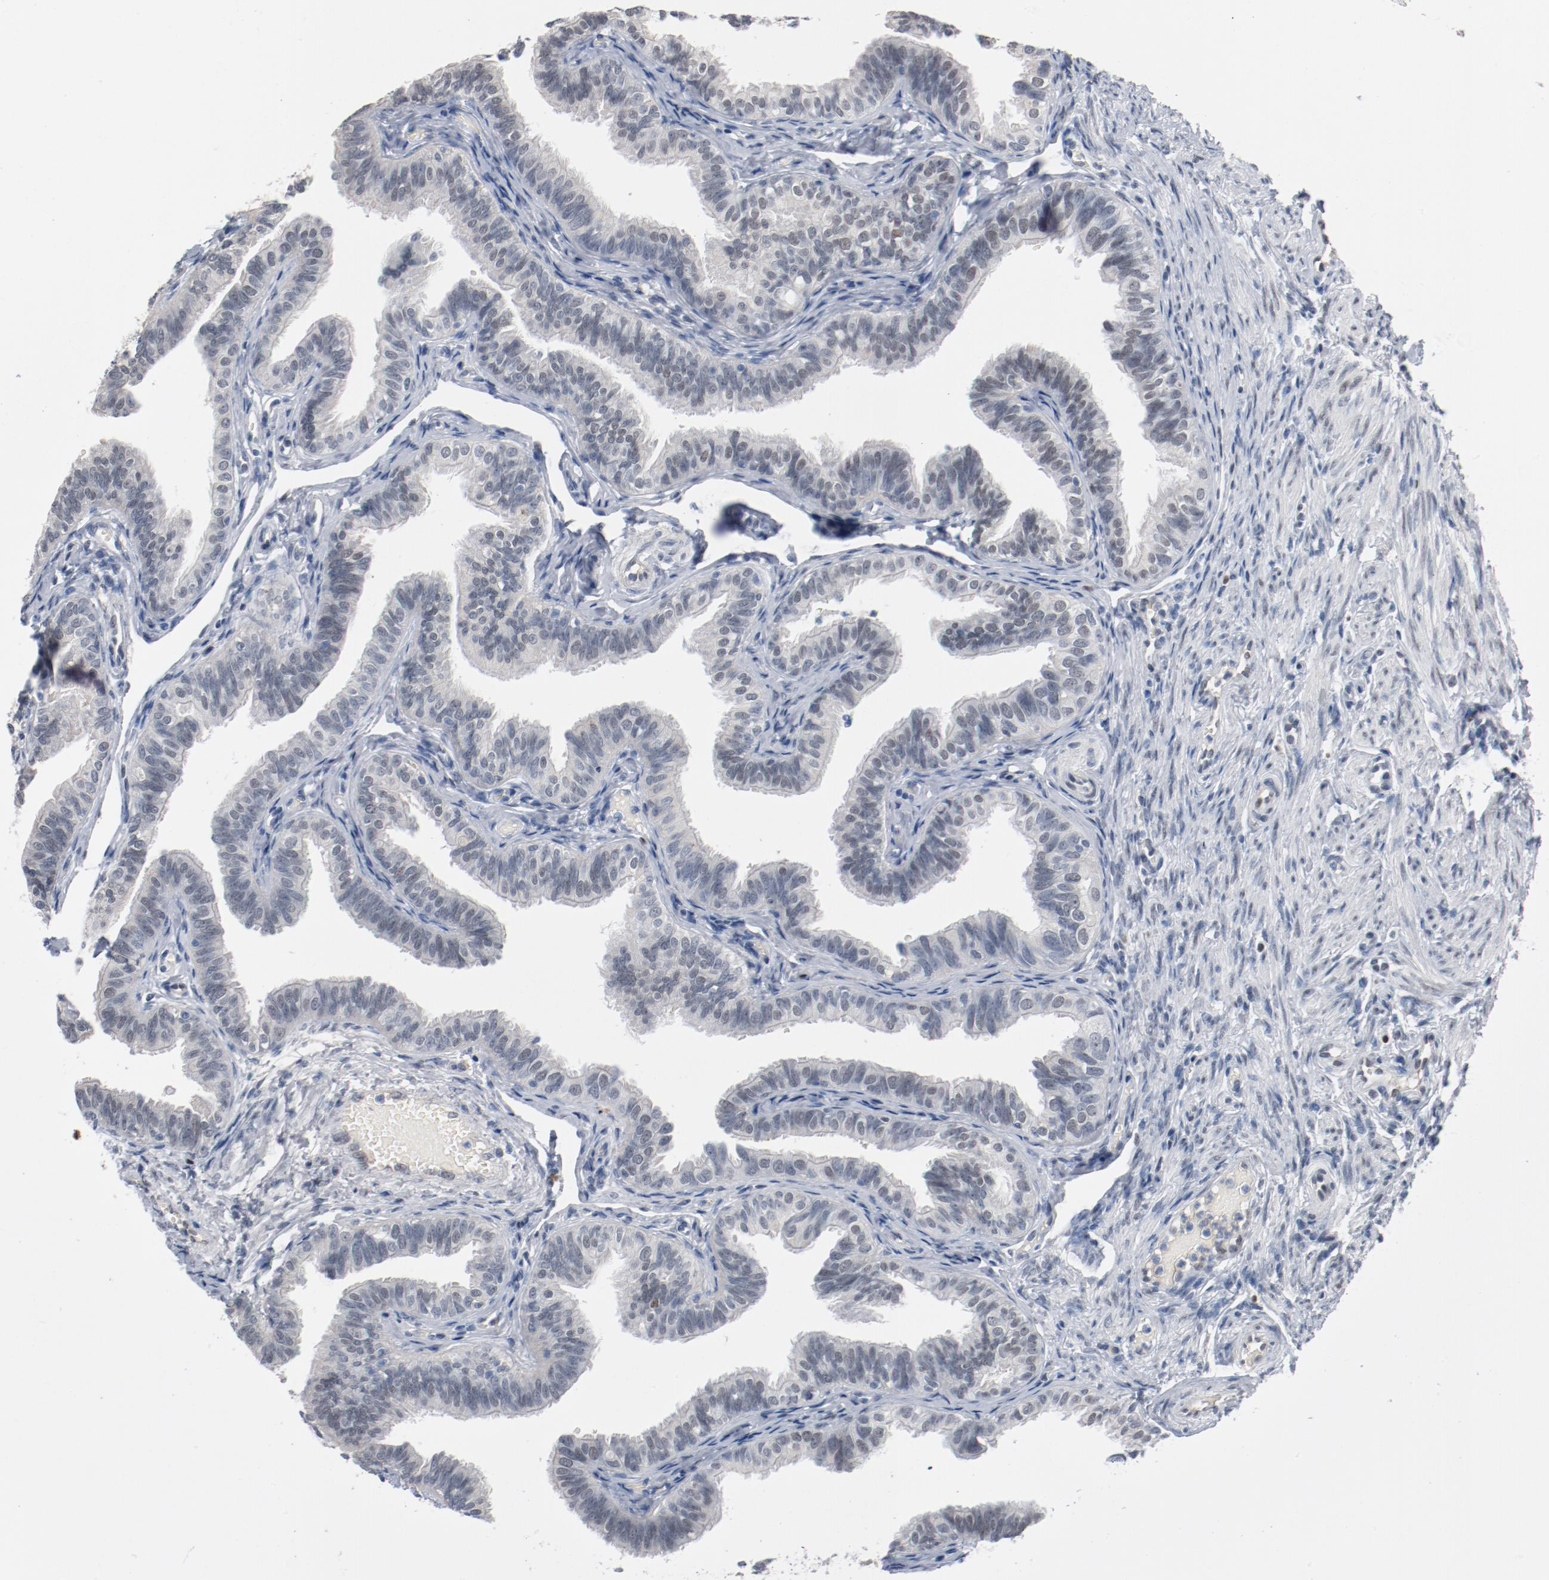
{"staining": {"intensity": "negative", "quantity": "none", "location": "none"}, "tissue": "fallopian tube", "cell_type": "Glandular cells", "image_type": "normal", "snomed": [{"axis": "morphology", "description": "Normal tissue, NOS"}, {"axis": "morphology", "description": "Dermoid, NOS"}, {"axis": "topography", "description": "Fallopian tube"}], "caption": "The immunohistochemistry micrograph has no significant expression in glandular cells of fallopian tube.", "gene": "ENSG00000285708", "patient": {"sex": "female", "age": 33}}